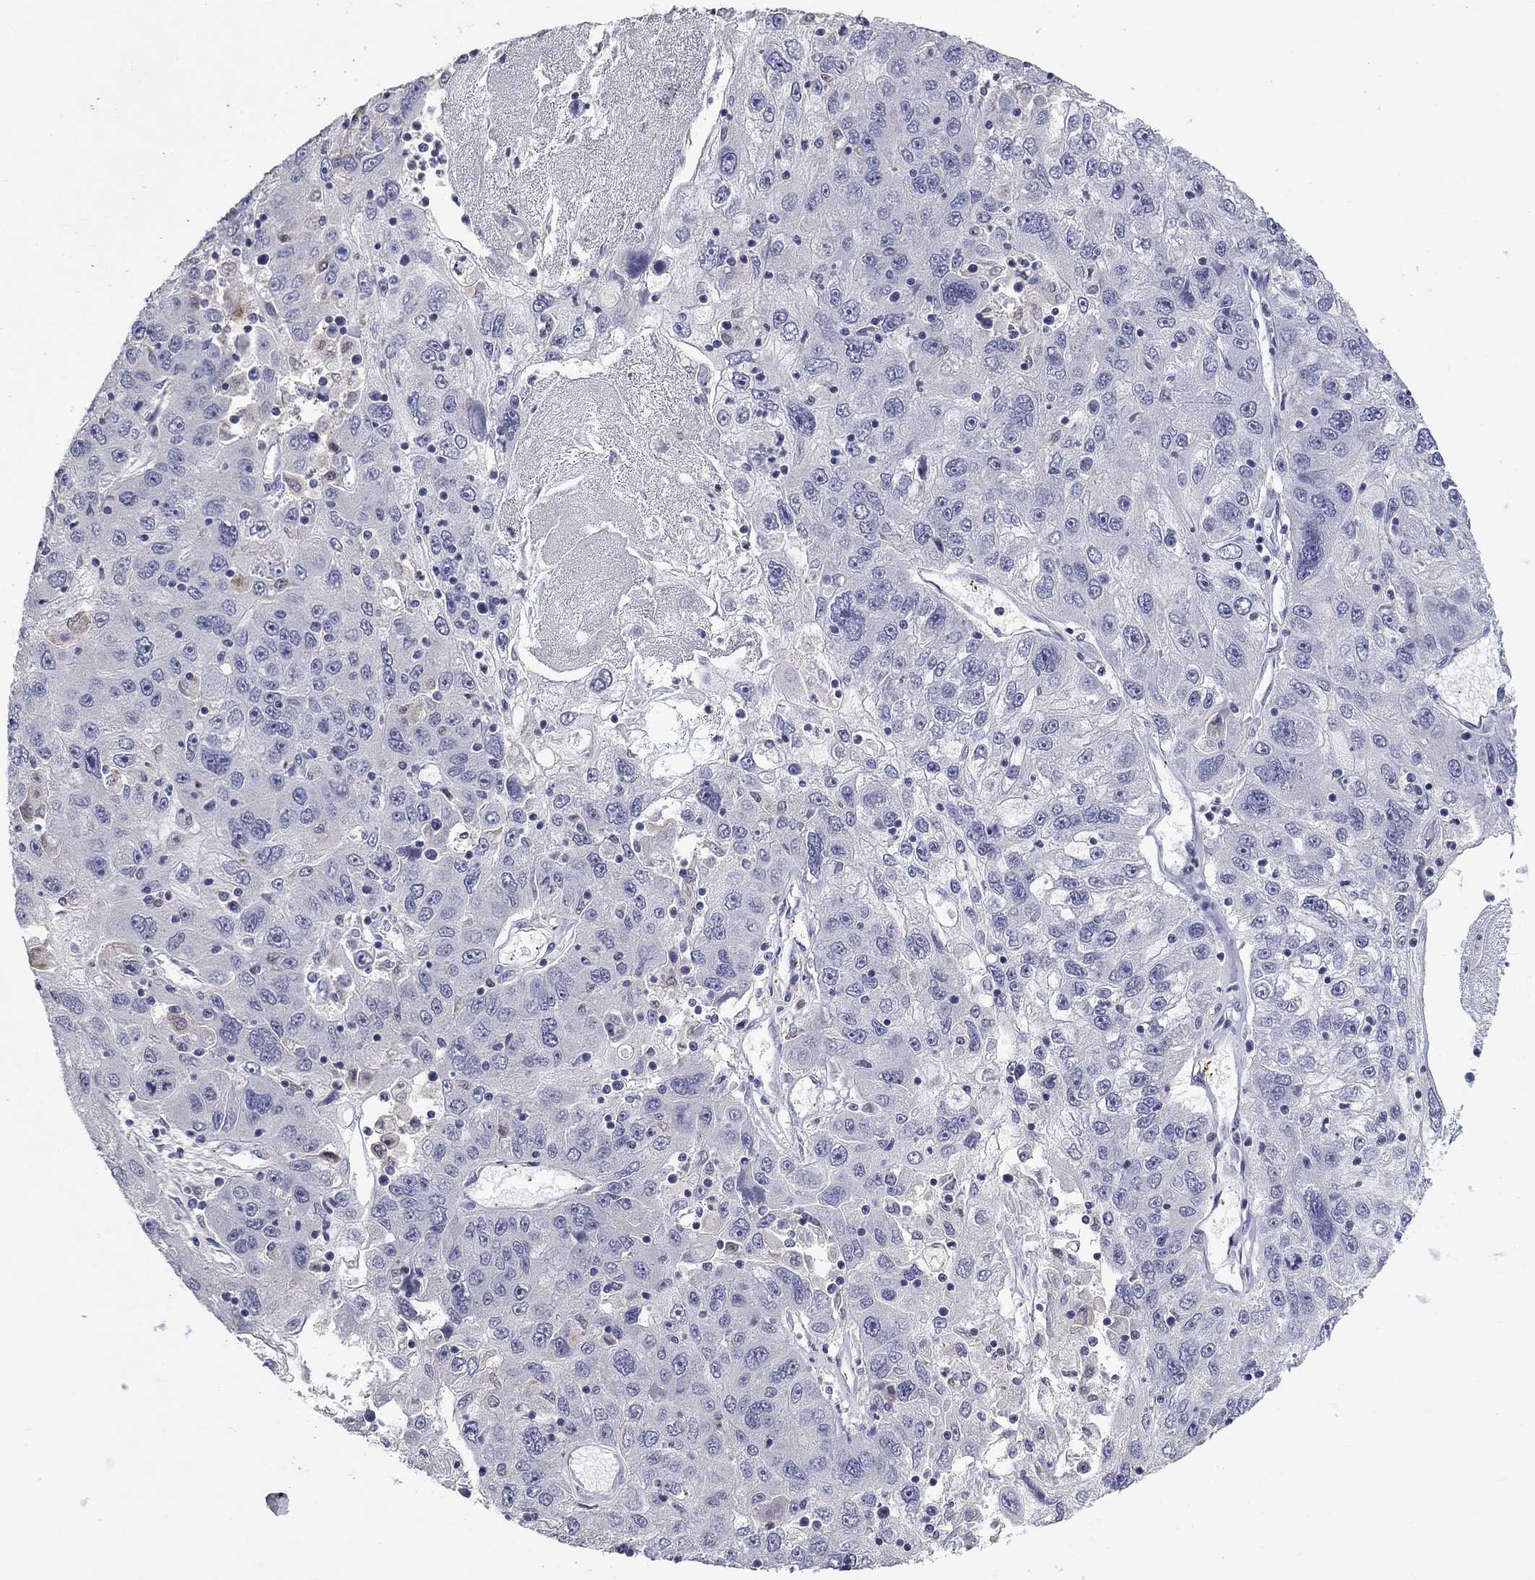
{"staining": {"intensity": "negative", "quantity": "none", "location": "none"}, "tissue": "stomach cancer", "cell_type": "Tumor cells", "image_type": "cancer", "snomed": [{"axis": "morphology", "description": "Adenocarcinoma, NOS"}, {"axis": "topography", "description": "Stomach"}], "caption": "Tumor cells show no significant positivity in adenocarcinoma (stomach).", "gene": "PLEK", "patient": {"sex": "male", "age": 56}}